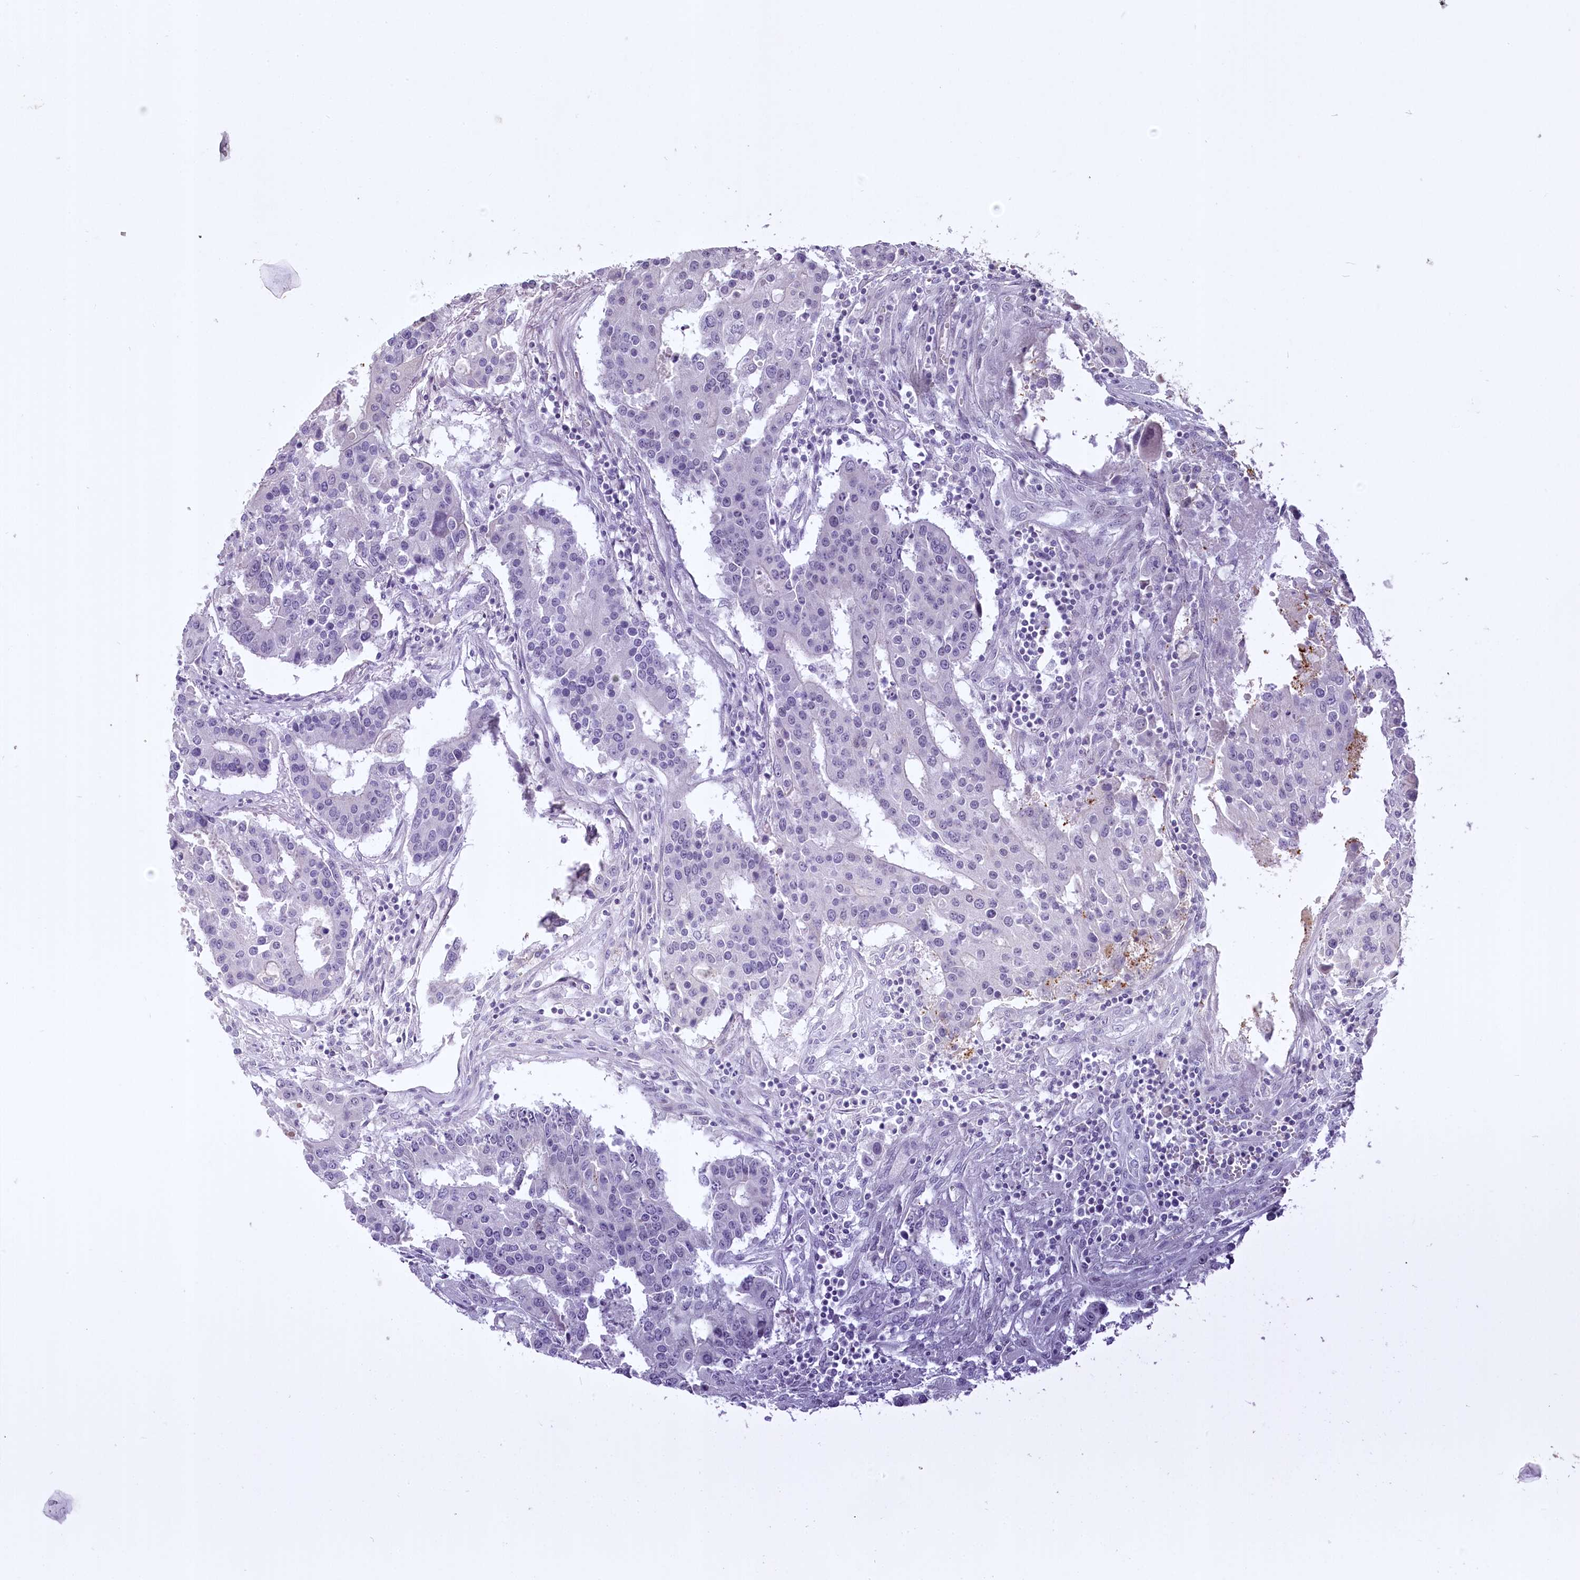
{"staining": {"intensity": "negative", "quantity": "none", "location": "none"}, "tissue": "colorectal cancer", "cell_type": "Tumor cells", "image_type": "cancer", "snomed": [{"axis": "morphology", "description": "Adenocarcinoma, NOS"}, {"axis": "topography", "description": "Colon"}], "caption": "Colorectal cancer was stained to show a protein in brown. There is no significant staining in tumor cells. The staining is performed using DAB (3,3'-diaminobenzidine) brown chromogen with nuclei counter-stained in using hematoxylin.", "gene": "USP11", "patient": {"sex": "male", "age": 77}}